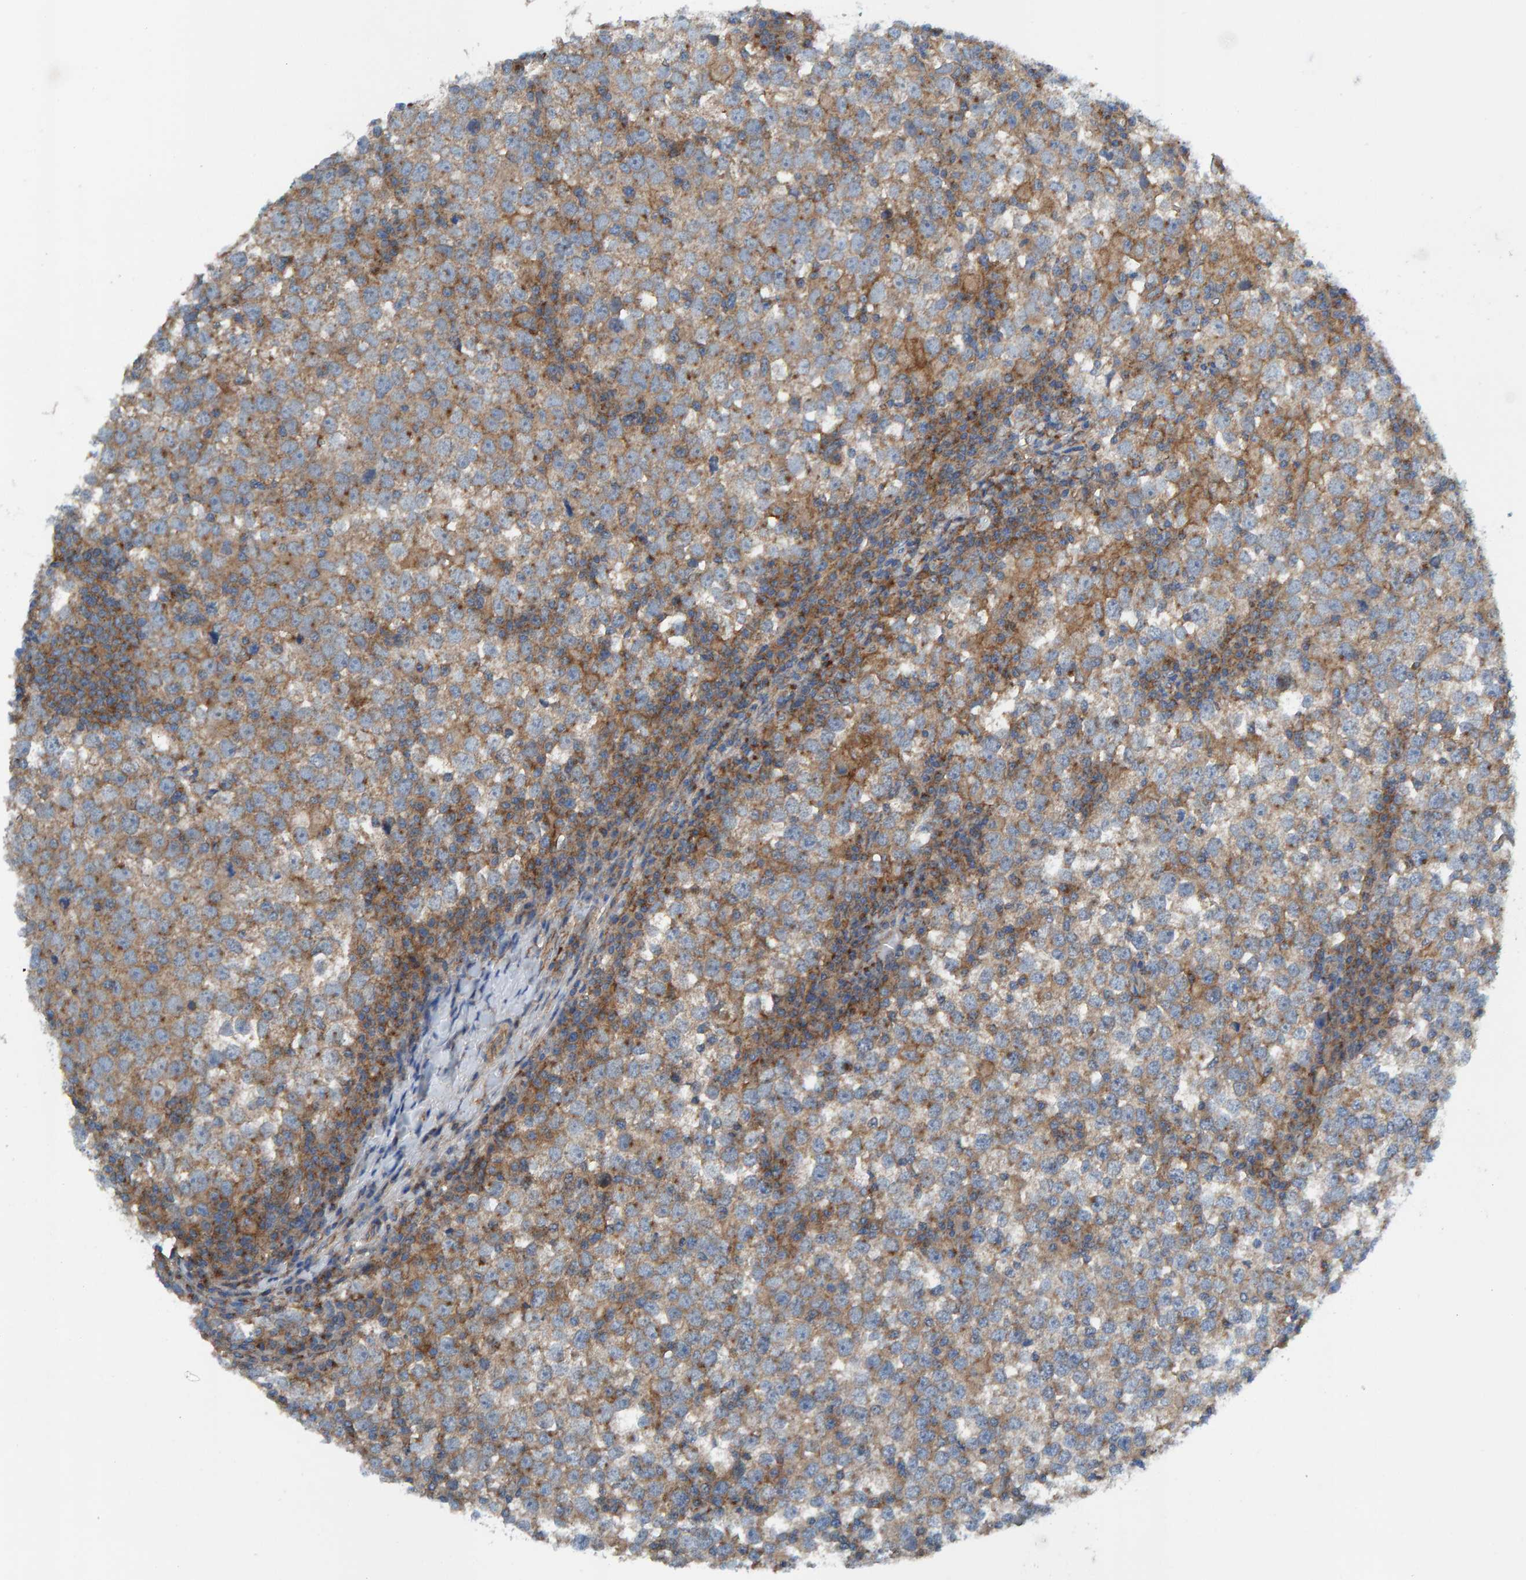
{"staining": {"intensity": "moderate", "quantity": "25%-75%", "location": "cytoplasmic/membranous"}, "tissue": "testis cancer", "cell_type": "Tumor cells", "image_type": "cancer", "snomed": [{"axis": "morphology", "description": "Seminoma, NOS"}, {"axis": "topography", "description": "Testis"}], "caption": "A high-resolution photomicrograph shows immunohistochemistry staining of seminoma (testis), which reveals moderate cytoplasmic/membranous expression in approximately 25%-75% of tumor cells.", "gene": "MKLN1", "patient": {"sex": "male", "age": 65}}